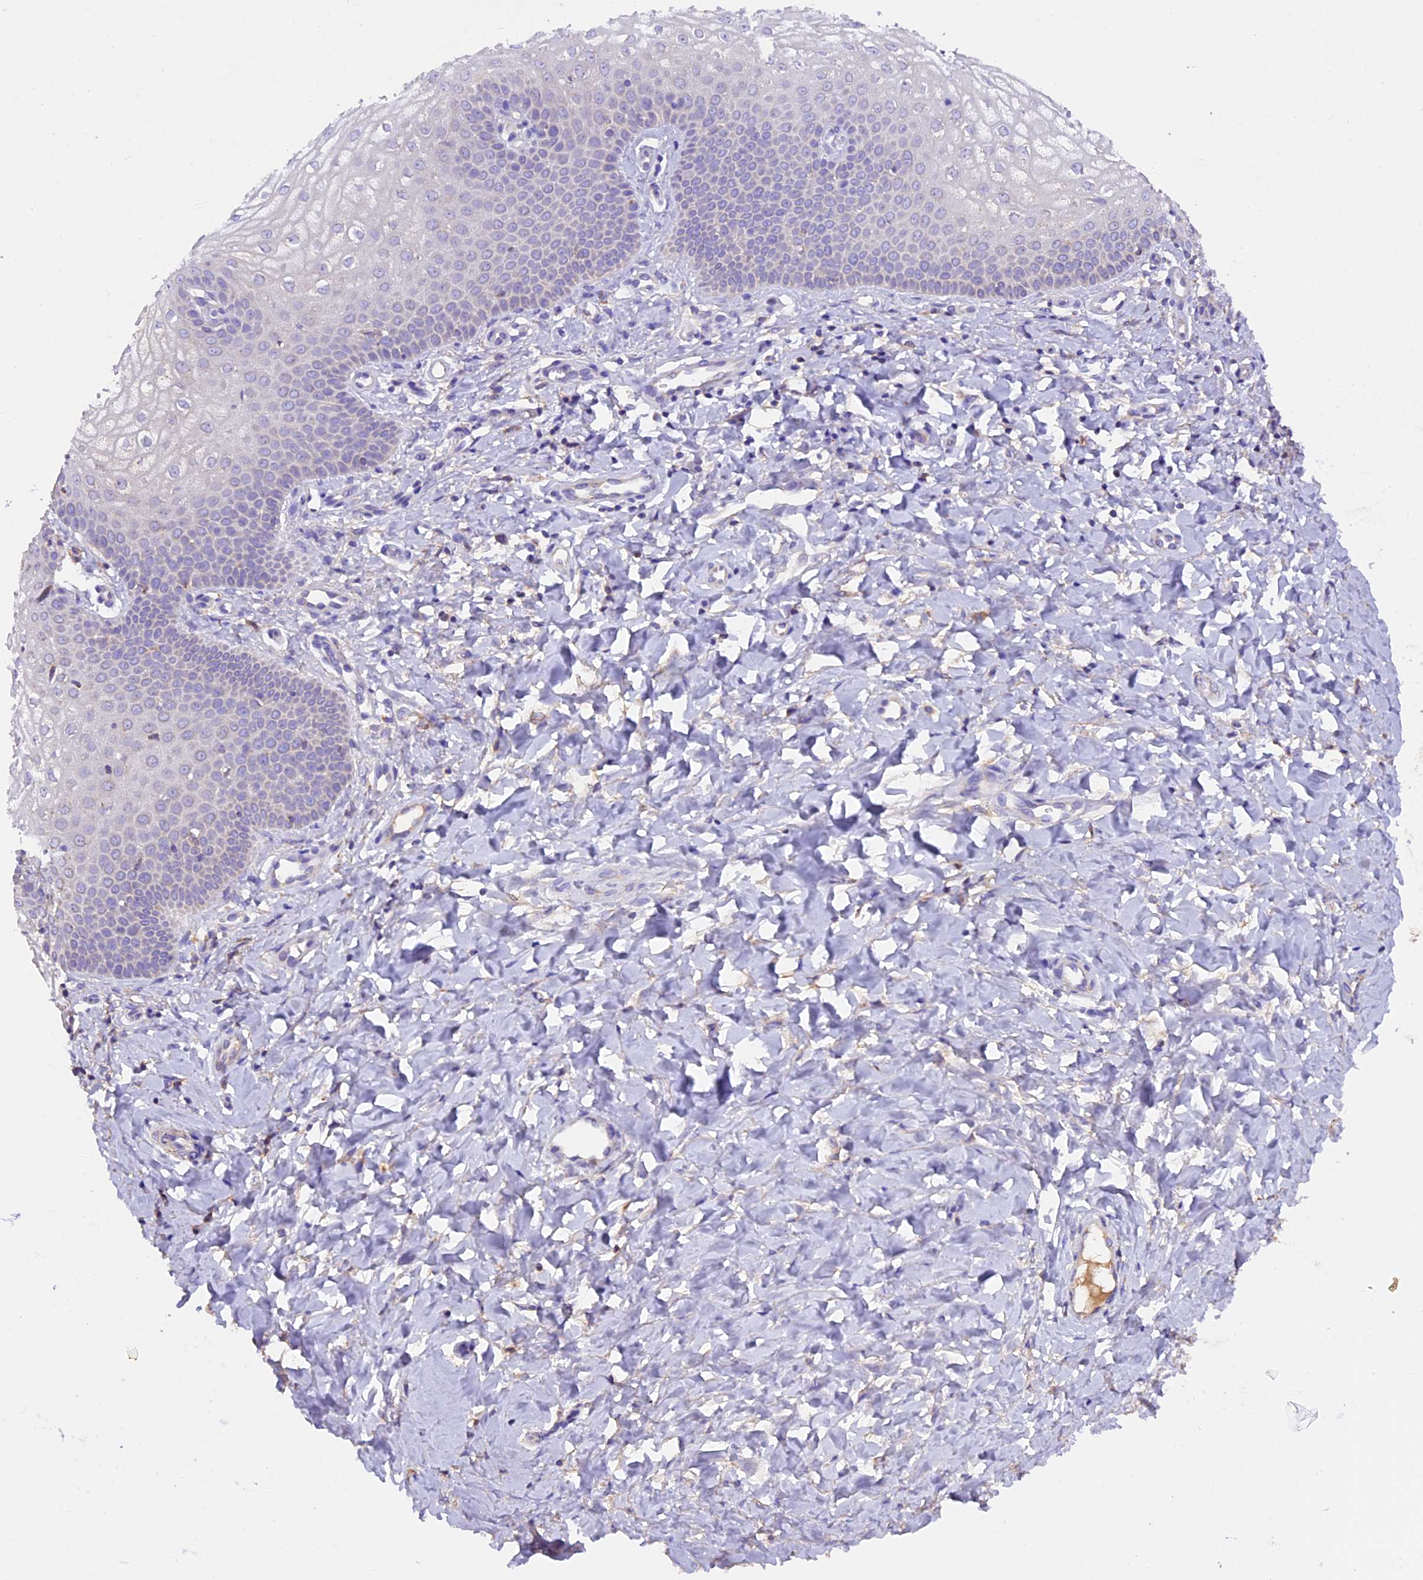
{"staining": {"intensity": "negative", "quantity": "none", "location": "none"}, "tissue": "vagina", "cell_type": "Squamous epithelial cells", "image_type": "normal", "snomed": [{"axis": "morphology", "description": "Normal tissue, NOS"}, {"axis": "topography", "description": "Vagina"}], "caption": "An IHC image of unremarkable vagina is shown. There is no staining in squamous epithelial cells of vagina. (Brightfield microscopy of DAB (3,3'-diaminobenzidine) IHC at high magnification).", "gene": "SIX5", "patient": {"sex": "female", "age": 68}}